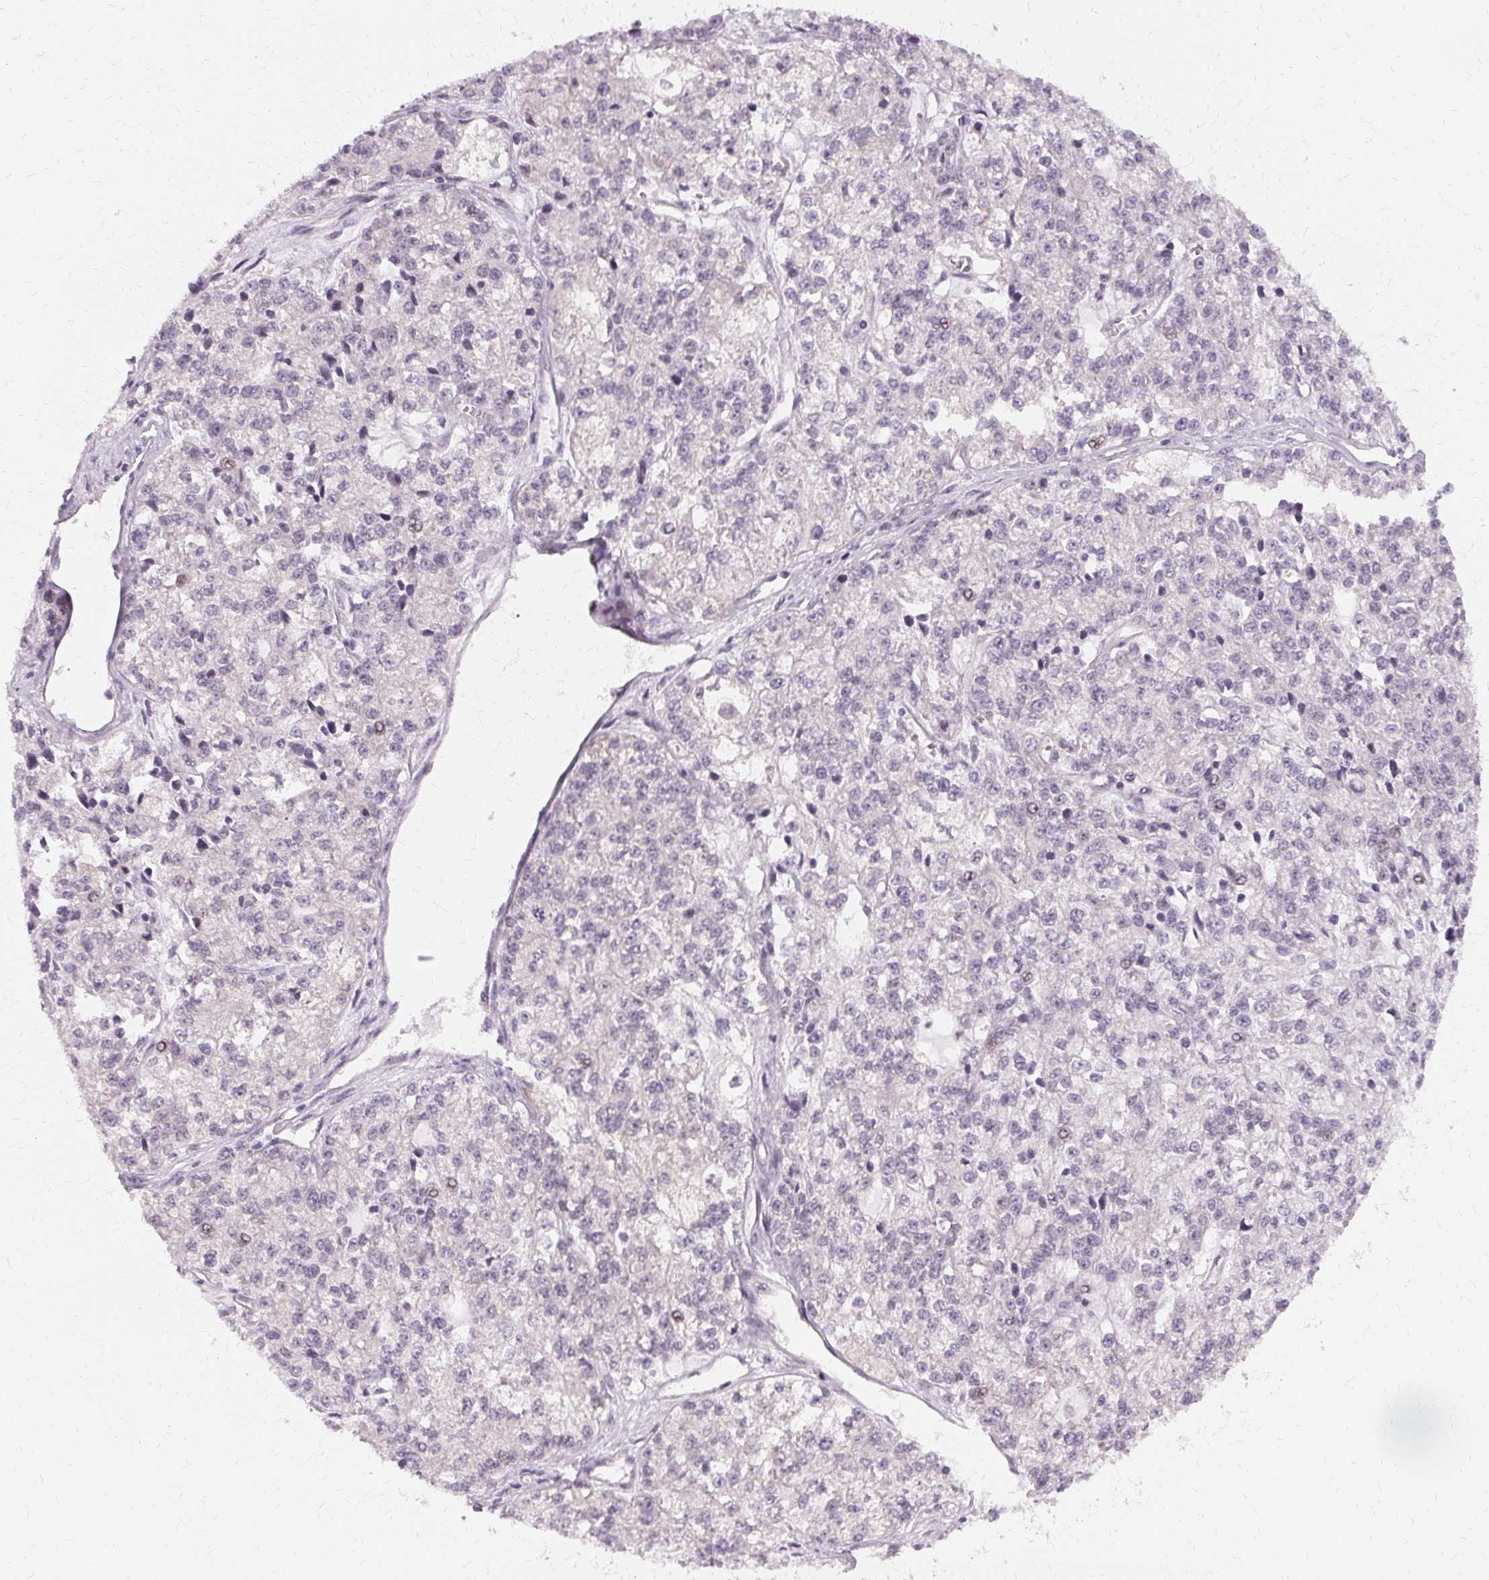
{"staining": {"intensity": "negative", "quantity": "none", "location": "none"}, "tissue": "ovarian cancer", "cell_type": "Tumor cells", "image_type": "cancer", "snomed": [{"axis": "morphology", "description": "Carcinoma, endometroid"}, {"axis": "topography", "description": "Ovary"}], "caption": "The image shows no significant staining in tumor cells of ovarian cancer (endometroid carcinoma).", "gene": "USP8", "patient": {"sex": "female", "age": 64}}